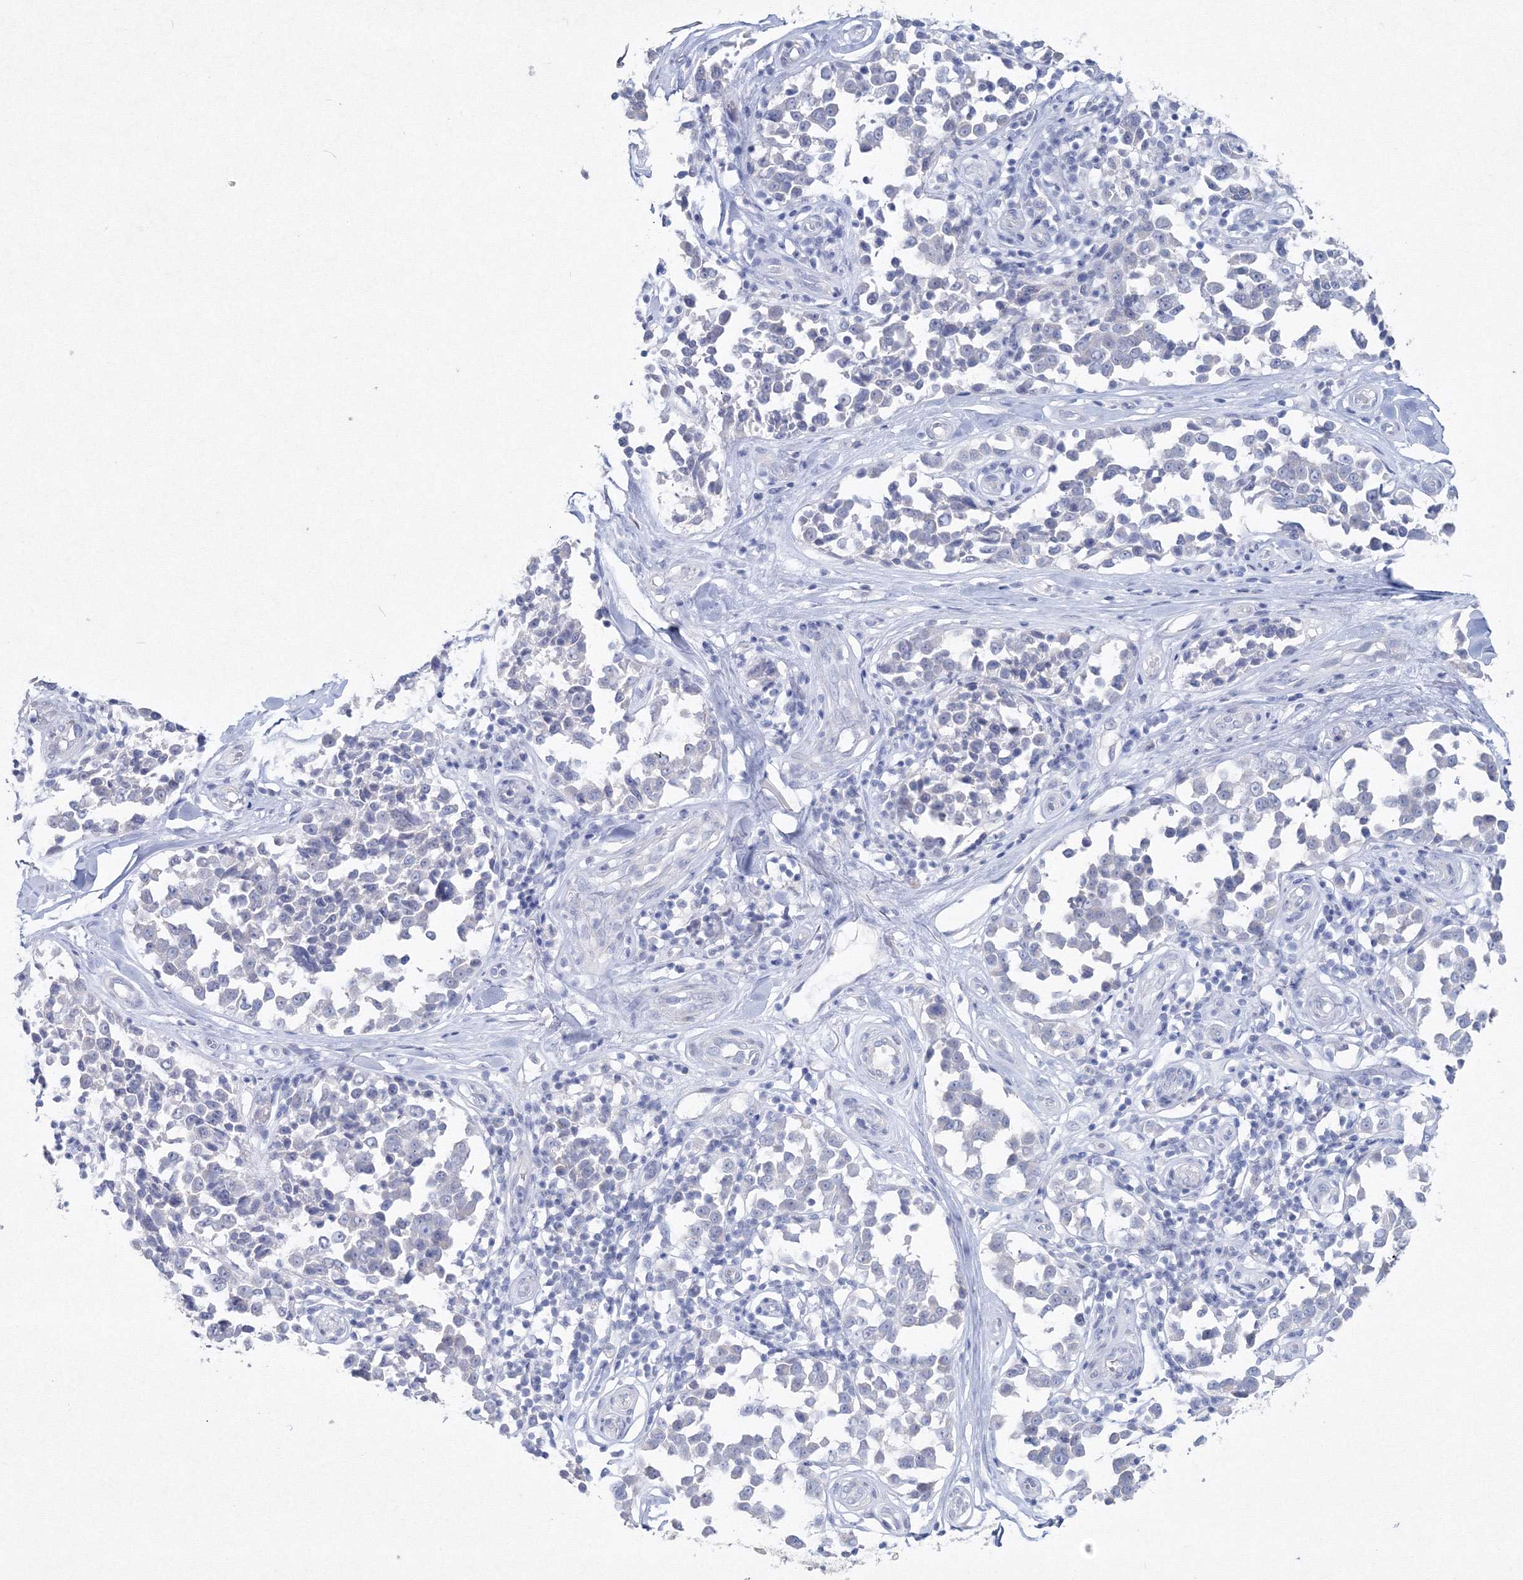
{"staining": {"intensity": "negative", "quantity": "none", "location": "none"}, "tissue": "melanoma", "cell_type": "Tumor cells", "image_type": "cancer", "snomed": [{"axis": "morphology", "description": "Malignant melanoma, NOS"}, {"axis": "topography", "description": "Skin"}], "caption": "This is an IHC photomicrograph of malignant melanoma. There is no positivity in tumor cells.", "gene": "GCKR", "patient": {"sex": "female", "age": 64}}